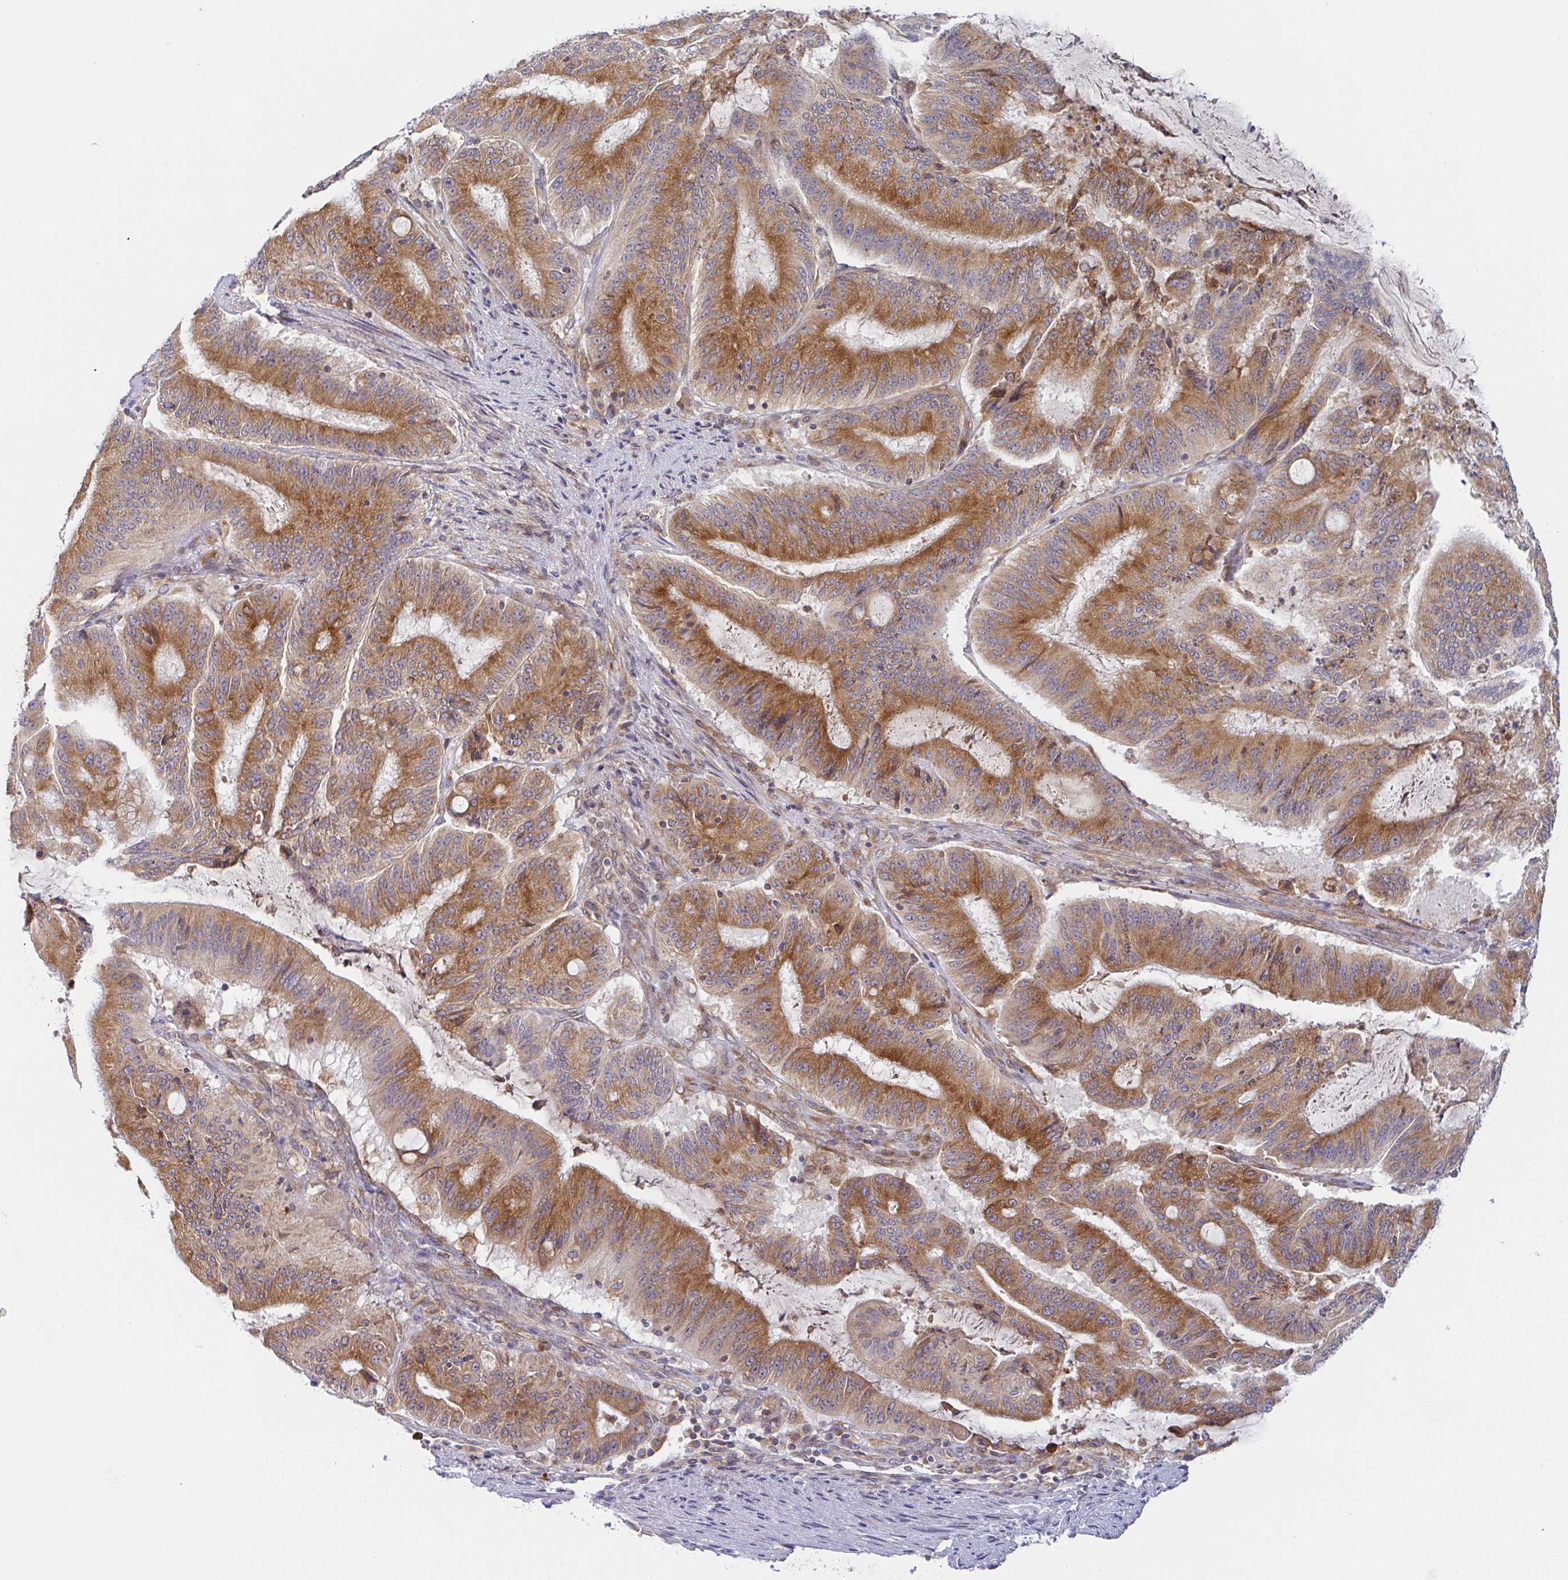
{"staining": {"intensity": "moderate", "quantity": ">75%", "location": "cytoplasmic/membranous"}, "tissue": "liver cancer", "cell_type": "Tumor cells", "image_type": "cancer", "snomed": [{"axis": "morphology", "description": "Normal tissue, NOS"}, {"axis": "morphology", "description": "Cholangiocarcinoma"}, {"axis": "topography", "description": "Liver"}, {"axis": "topography", "description": "Peripheral nerve tissue"}], "caption": "Protein expression analysis of liver cancer (cholangiocarcinoma) shows moderate cytoplasmic/membranous positivity in about >75% of tumor cells.", "gene": "DERL2", "patient": {"sex": "female", "age": 73}}